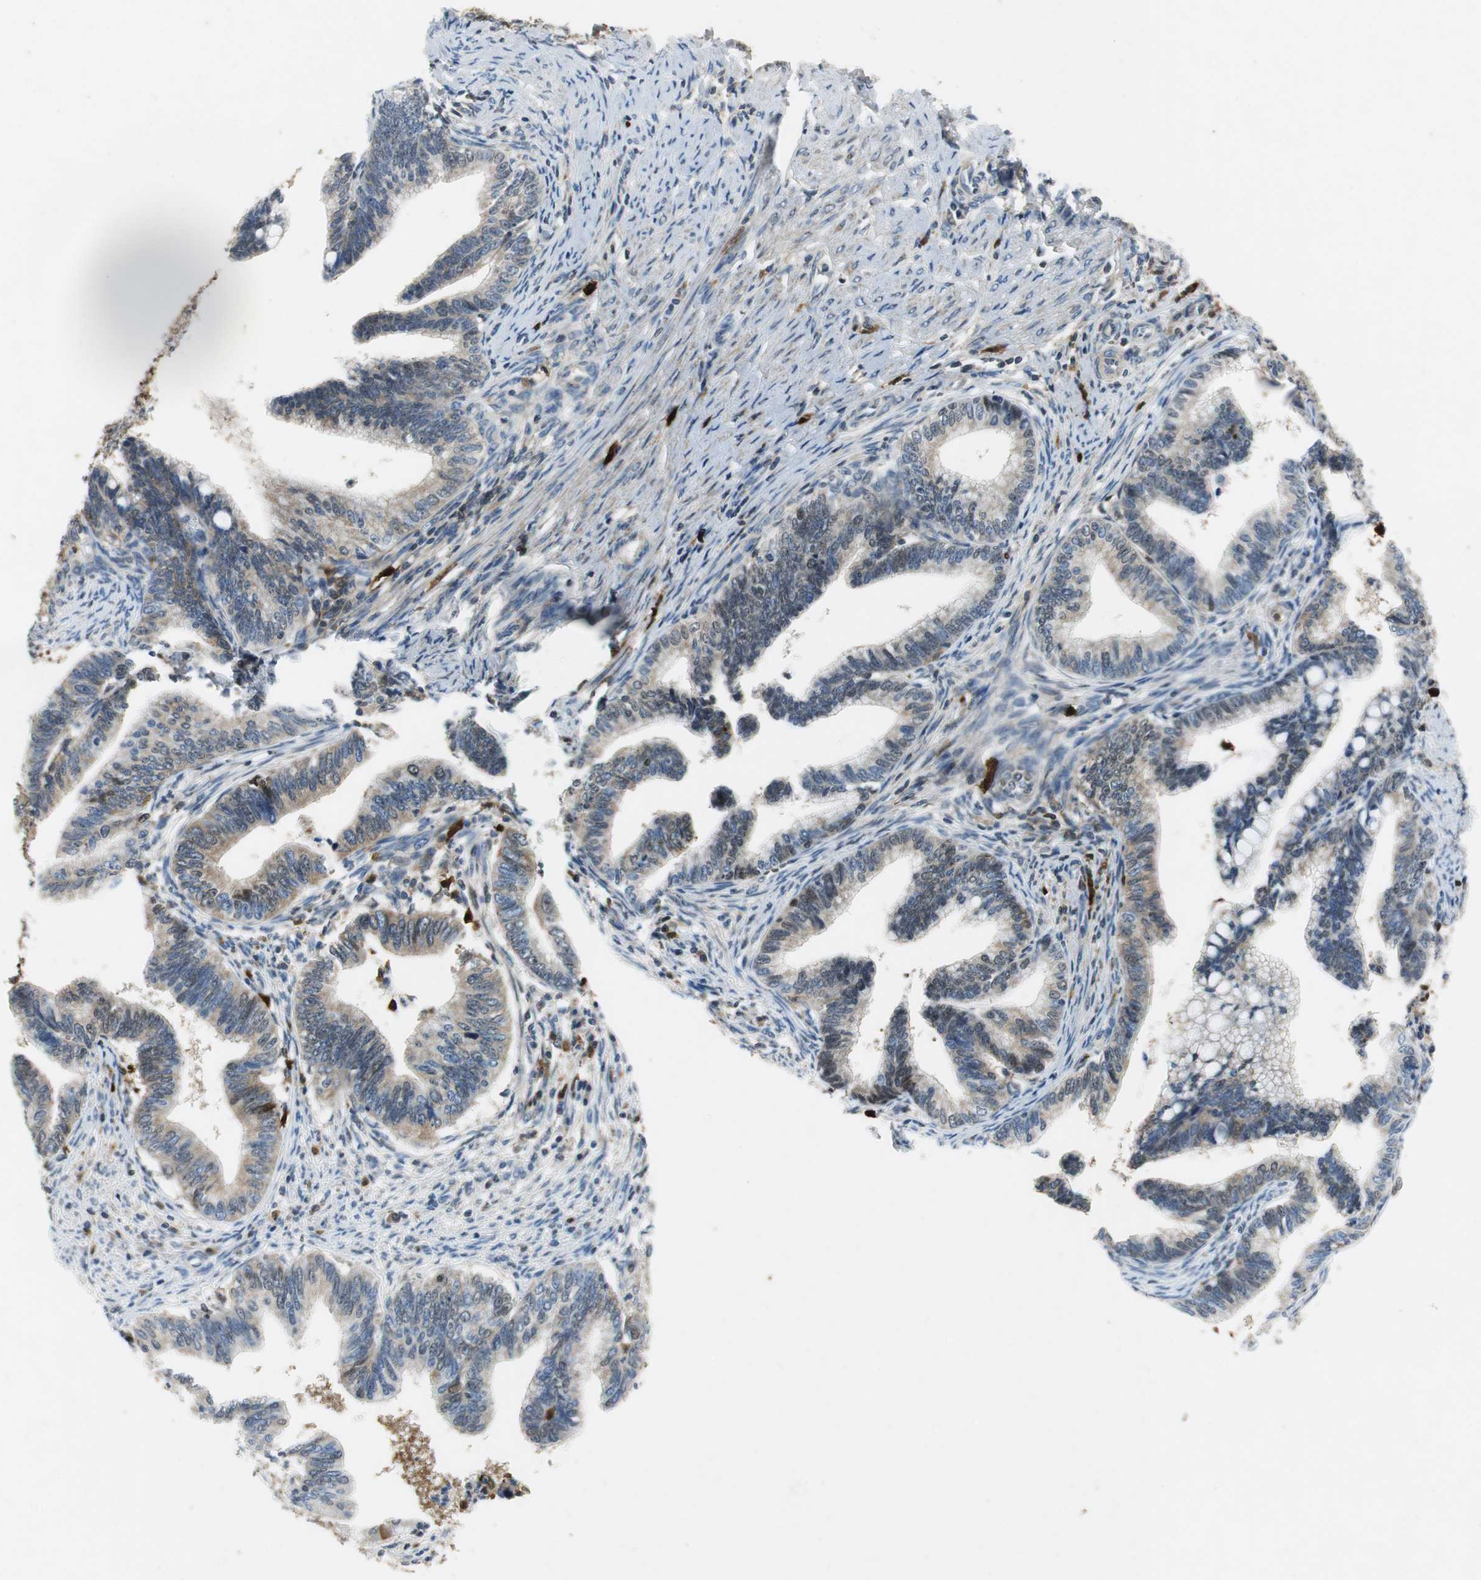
{"staining": {"intensity": "weak", "quantity": "25%-75%", "location": "cytoplasmic/membranous,nuclear"}, "tissue": "cervical cancer", "cell_type": "Tumor cells", "image_type": "cancer", "snomed": [{"axis": "morphology", "description": "Adenocarcinoma, NOS"}, {"axis": "topography", "description": "Cervix"}], "caption": "Human adenocarcinoma (cervical) stained with a protein marker reveals weak staining in tumor cells.", "gene": "ORM1", "patient": {"sex": "female", "age": 36}}